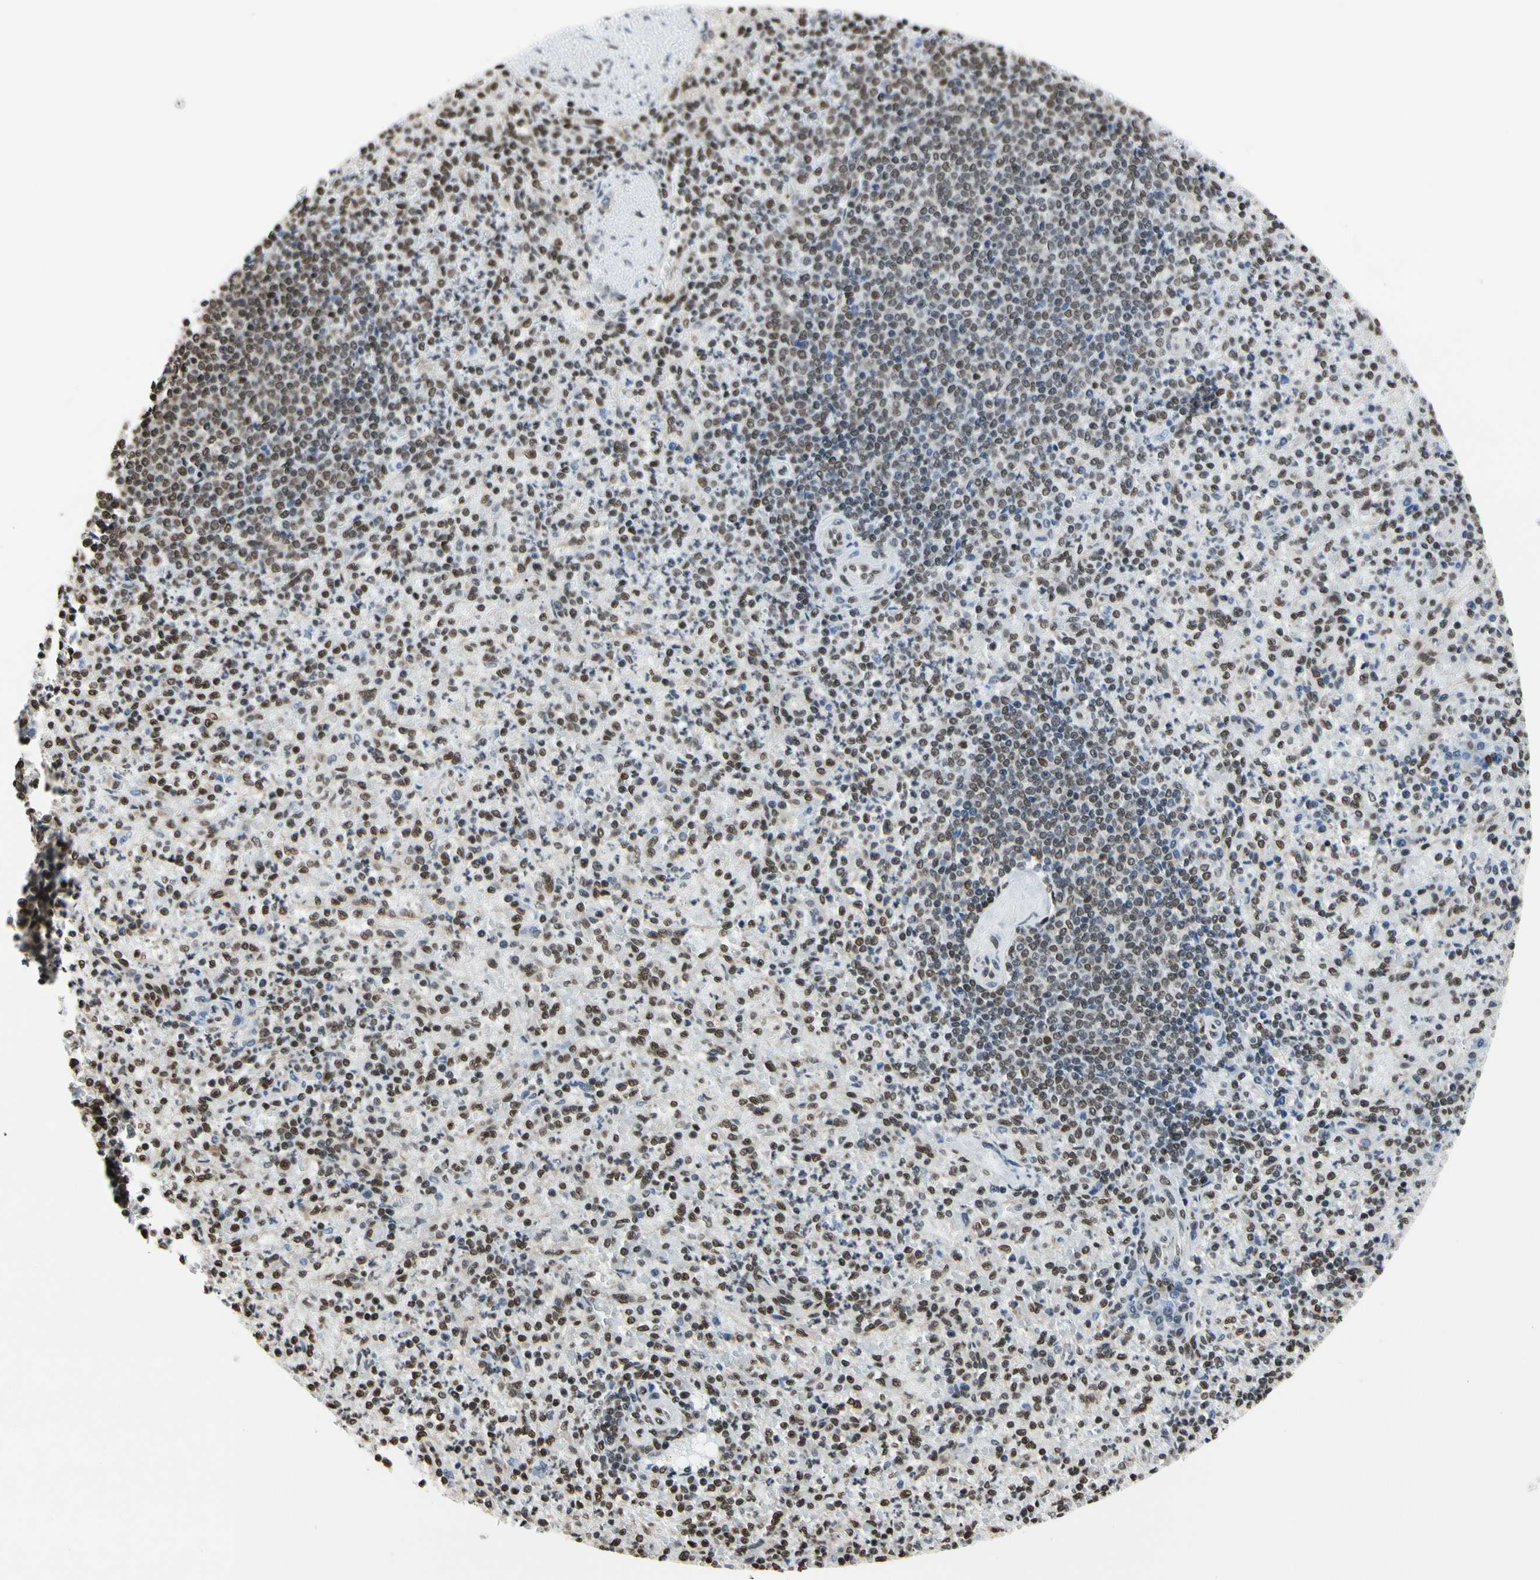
{"staining": {"intensity": "moderate", "quantity": ">75%", "location": "nuclear"}, "tissue": "spleen", "cell_type": "Cells in red pulp", "image_type": "normal", "snomed": [{"axis": "morphology", "description": "Normal tissue, NOS"}, {"axis": "topography", "description": "Spleen"}], "caption": "Benign spleen displays moderate nuclear expression in about >75% of cells in red pulp, visualized by immunohistochemistry.", "gene": "HNRNPK", "patient": {"sex": "female", "age": 74}}